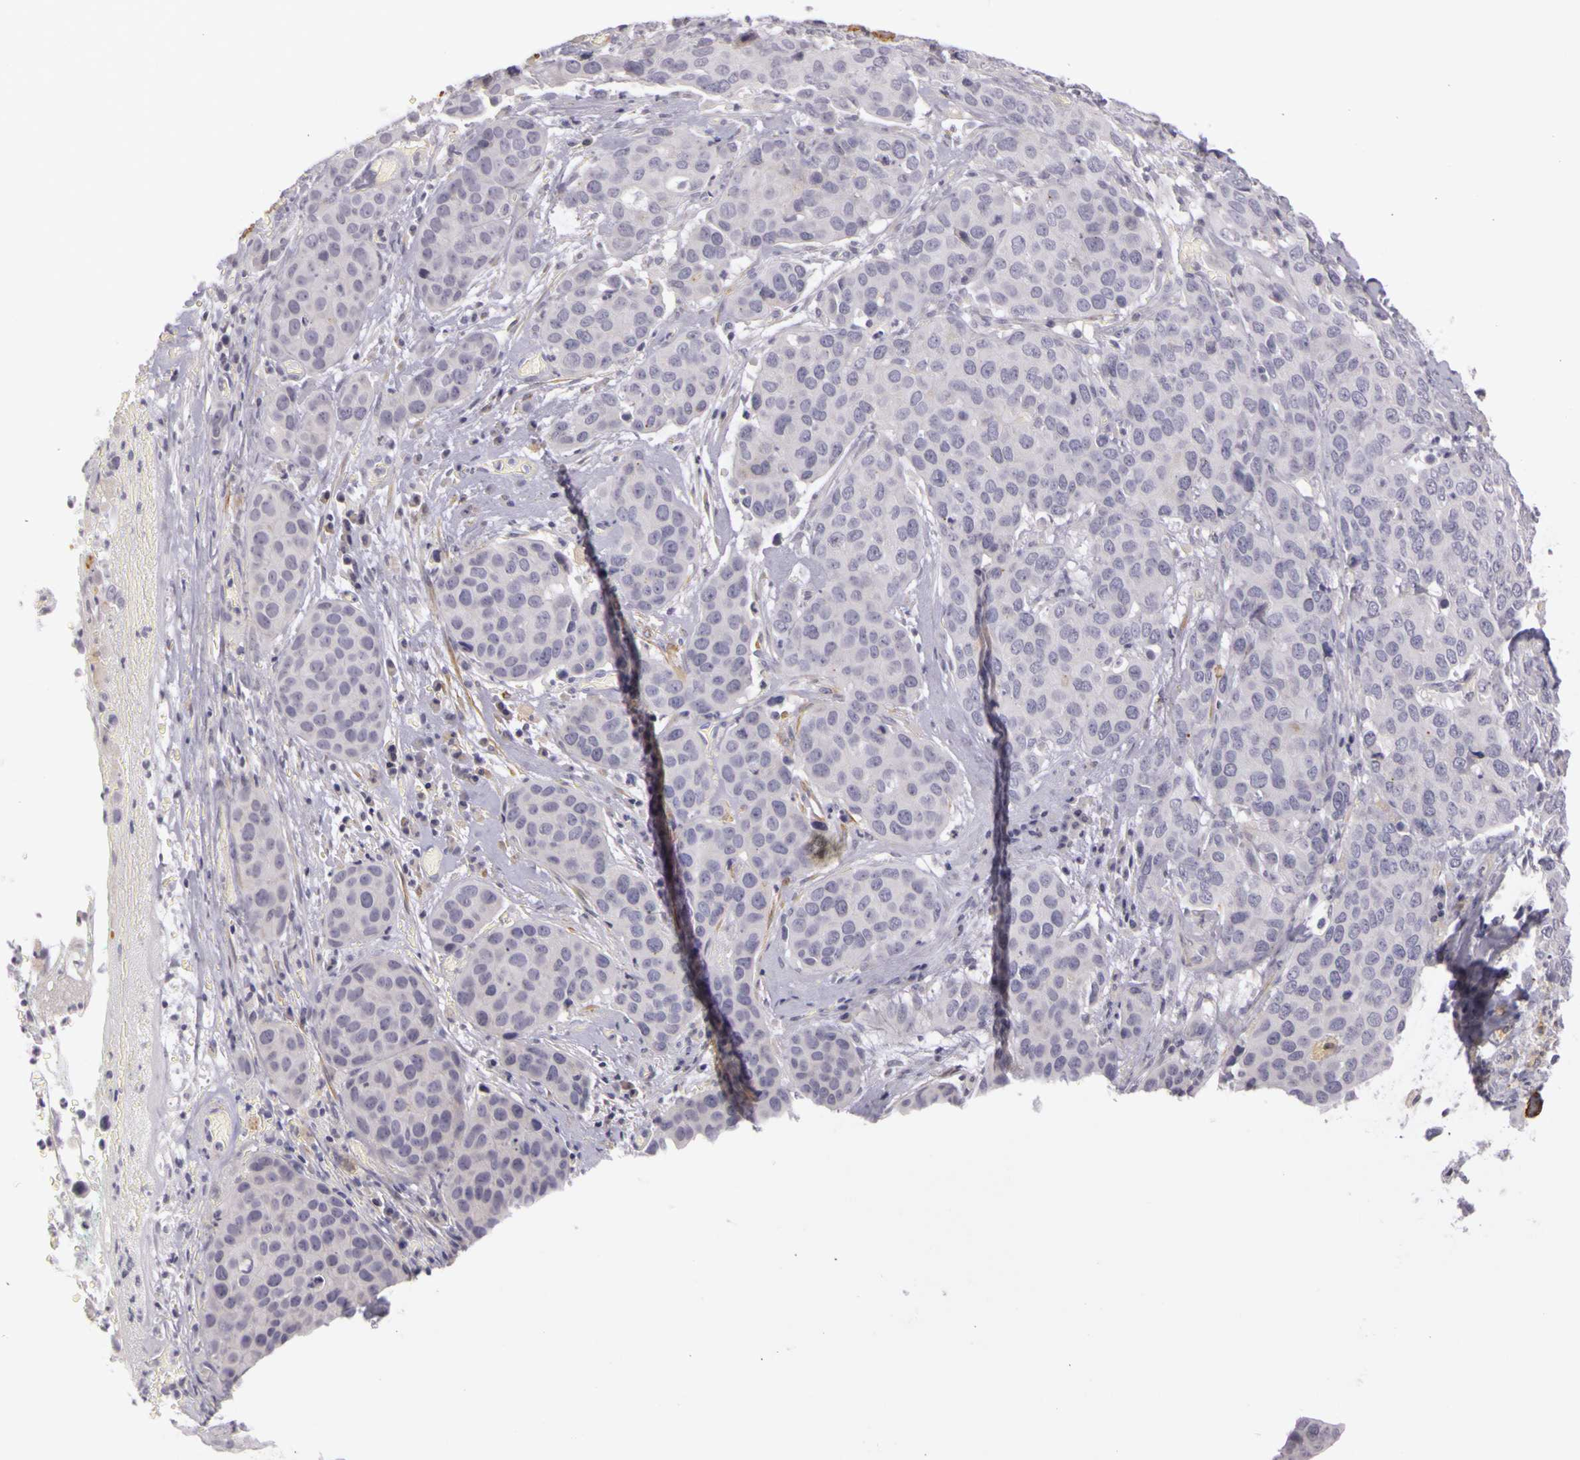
{"staining": {"intensity": "negative", "quantity": "none", "location": "none"}, "tissue": "cervical cancer", "cell_type": "Tumor cells", "image_type": "cancer", "snomed": [{"axis": "morphology", "description": "Squamous cell carcinoma, NOS"}, {"axis": "topography", "description": "Cervix"}], "caption": "This is an IHC photomicrograph of squamous cell carcinoma (cervical). There is no expression in tumor cells.", "gene": "CNTN2", "patient": {"sex": "female", "age": 54}}